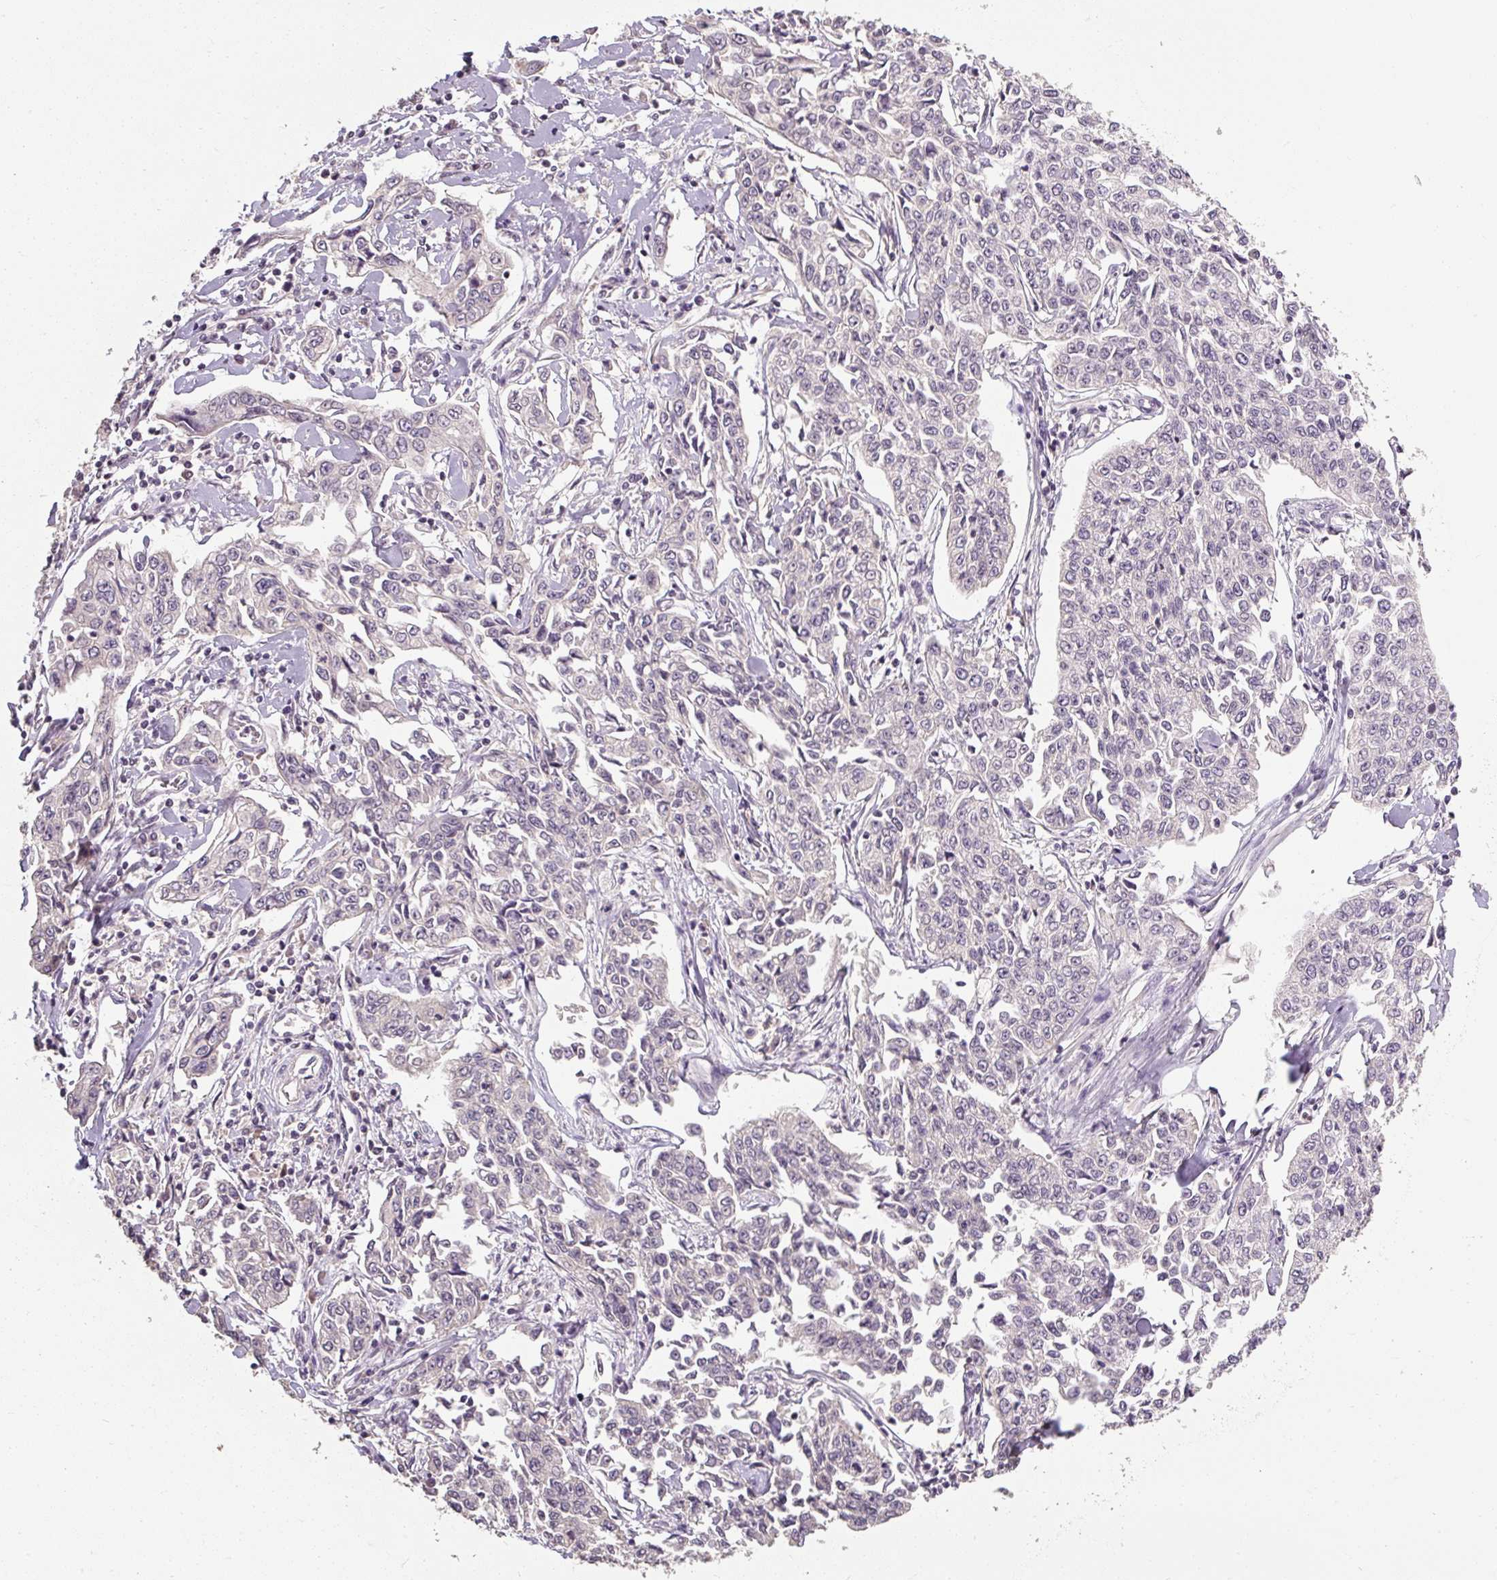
{"staining": {"intensity": "negative", "quantity": "none", "location": "none"}, "tissue": "cervical cancer", "cell_type": "Tumor cells", "image_type": "cancer", "snomed": [{"axis": "morphology", "description": "Squamous cell carcinoma, NOS"}, {"axis": "topography", "description": "Cervix"}], "caption": "Cervical cancer (squamous cell carcinoma) was stained to show a protein in brown. There is no significant staining in tumor cells. Brightfield microscopy of immunohistochemistry stained with DAB (3,3'-diaminobenzidine) (brown) and hematoxylin (blue), captured at high magnification.", "gene": "CFAP65", "patient": {"sex": "female", "age": 35}}